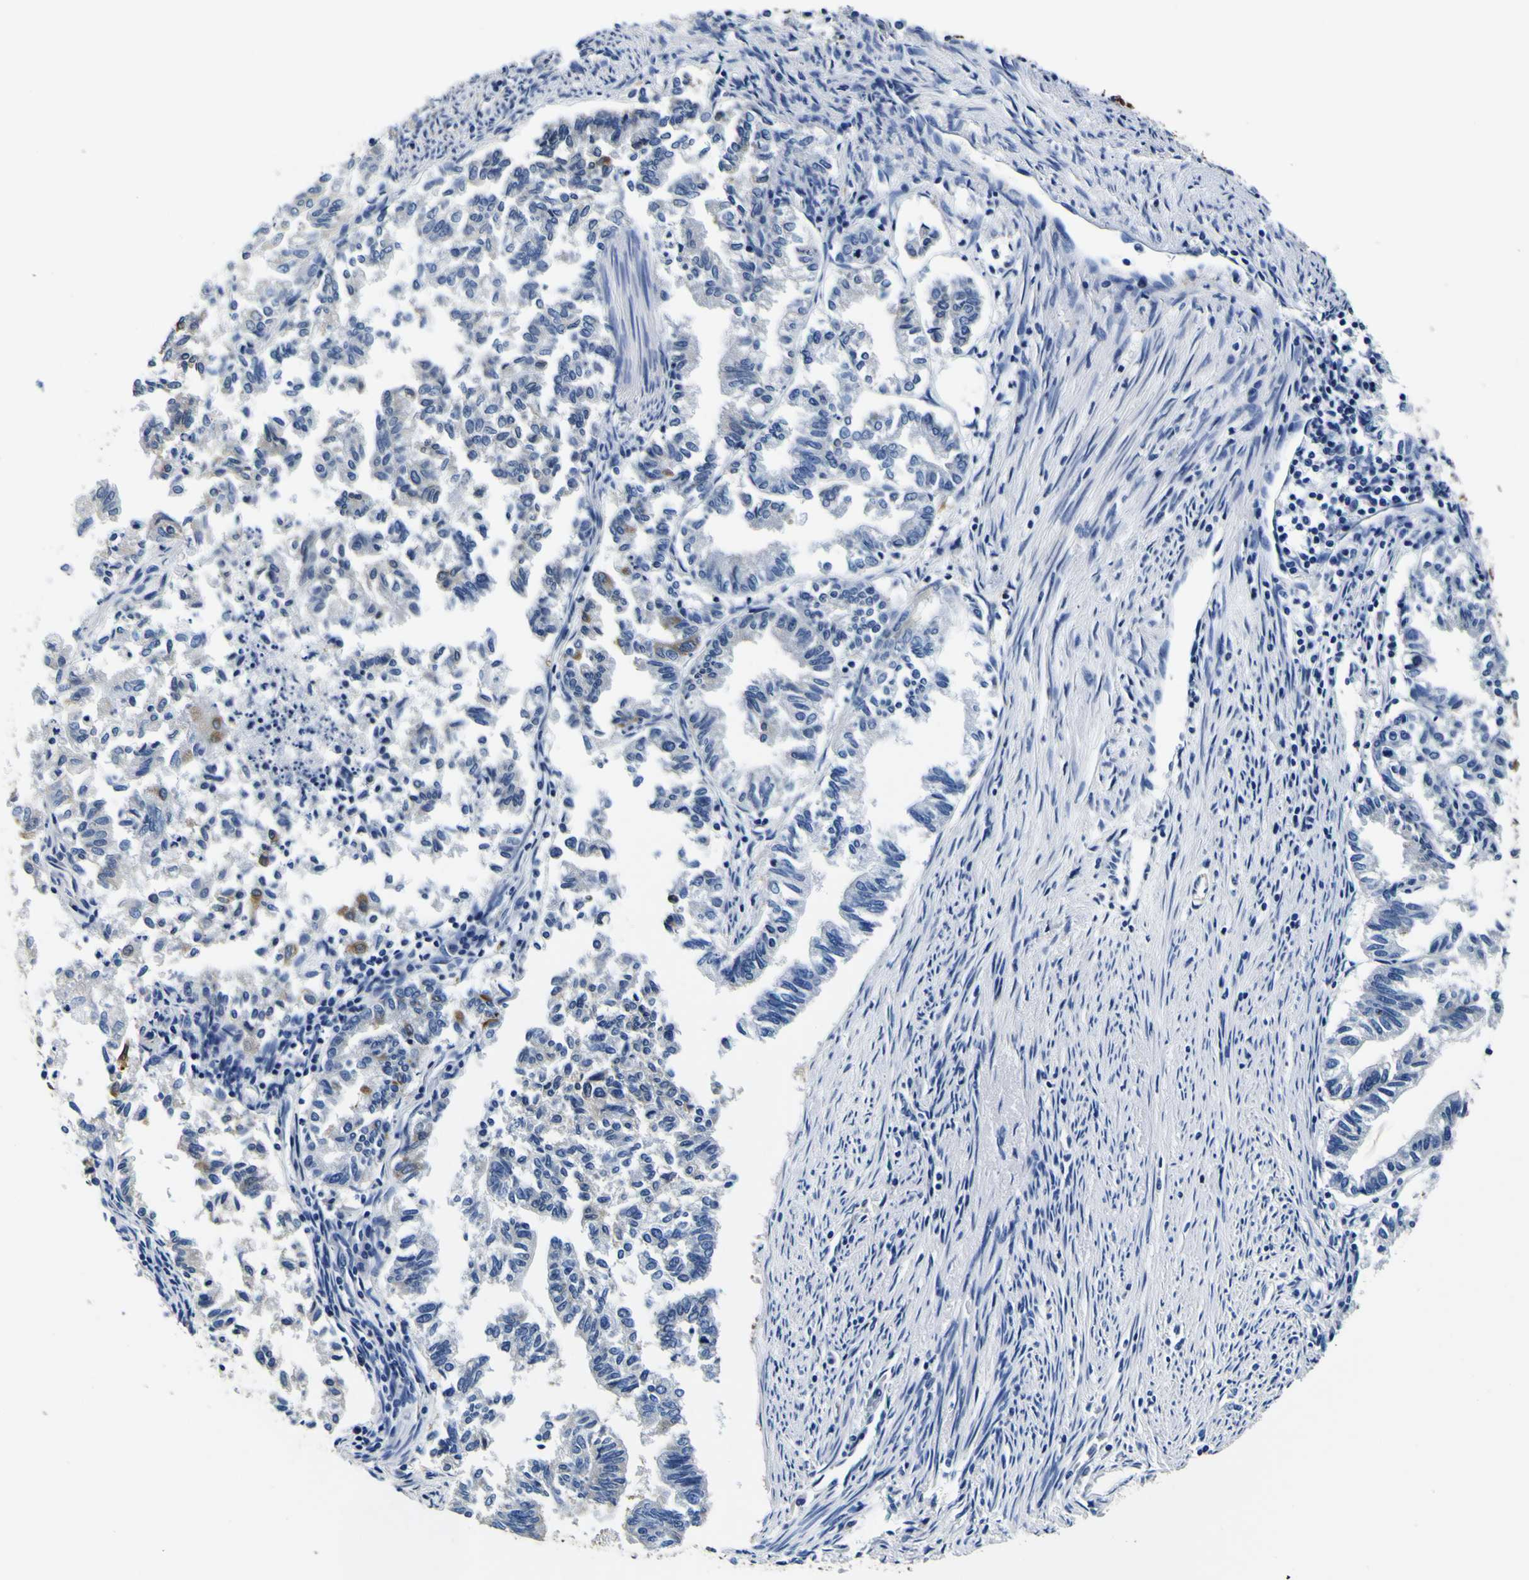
{"staining": {"intensity": "negative", "quantity": "none", "location": "none"}, "tissue": "endometrial cancer", "cell_type": "Tumor cells", "image_type": "cancer", "snomed": [{"axis": "morphology", "description": "Necrosis, NOS"}, {"axis": "morphology", "description": "Adenocarcinoma, NOS"}, {"axis": "topography", "description": "Endometrium"}], "caption": "Adenocarcinoma (endometrial) was stained to show a protein in brown. There is no significant expression in tumor cells.", "gene": "TUBA1B", "patient": {"sex": "female", "age": 79}}